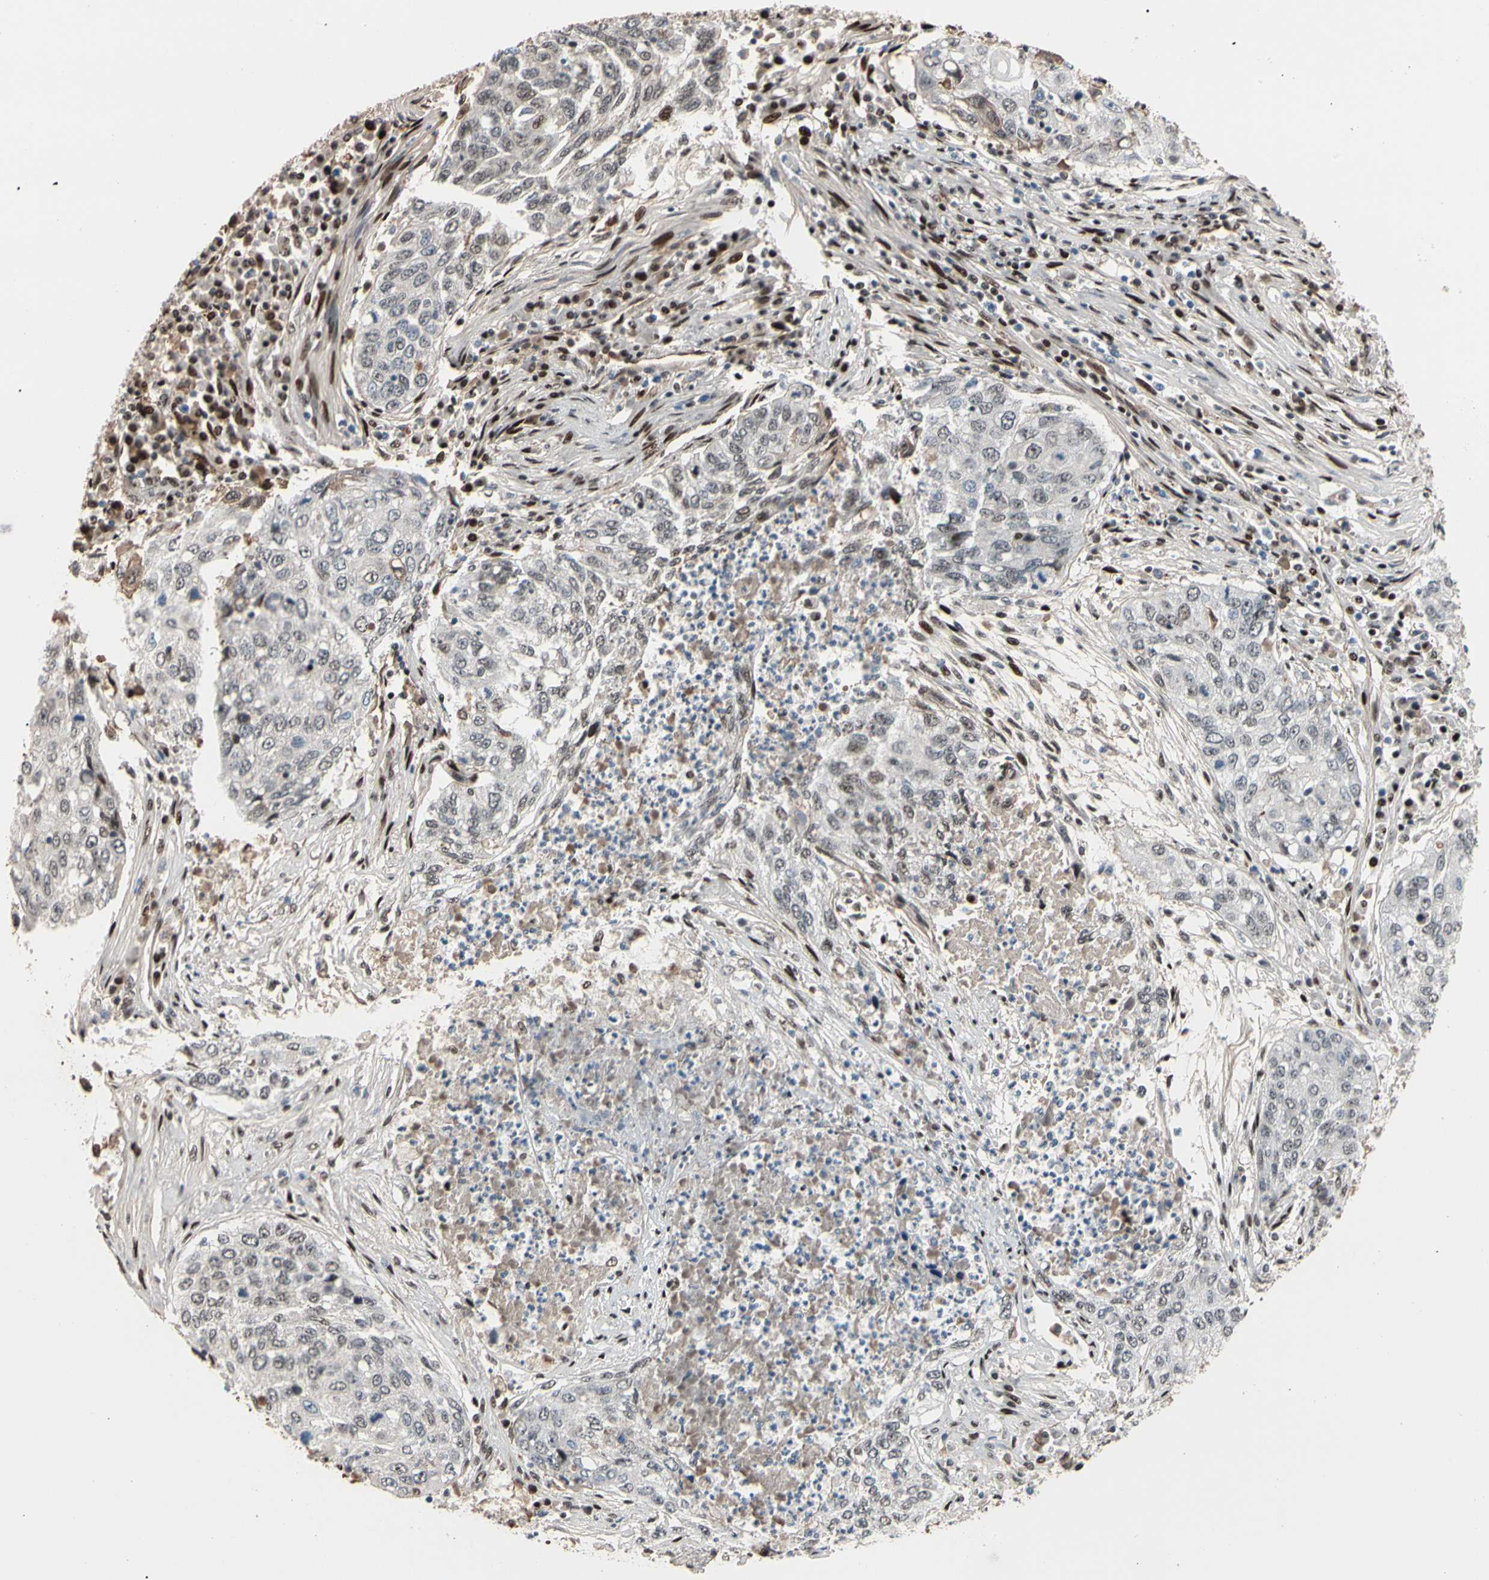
{"staining": {"intensity": "weak", "quantity": "25%-75%", "location": "nuclear"}, "tissue": "lung cancer", "cell_type": "Tumor cells", "image_type": "cancer", "snomed": [{"axis": "morphology", "description": "Squamous cell carcinoma, NOS"}, {"axis": "topography", "description": "Lung"}], "caption": "High-power microscopy captured an immunohistochemistry (IHC) photomicrograph of lung squamous cell carcinoma, revealing weak nuclear positivity in approximately 25%-75% of tumor cells. (DAB = brown stain, brightfield microscopy at high magnification).", "gene": "FOXO3", "patient": {"sex": "female", "age": 63}}